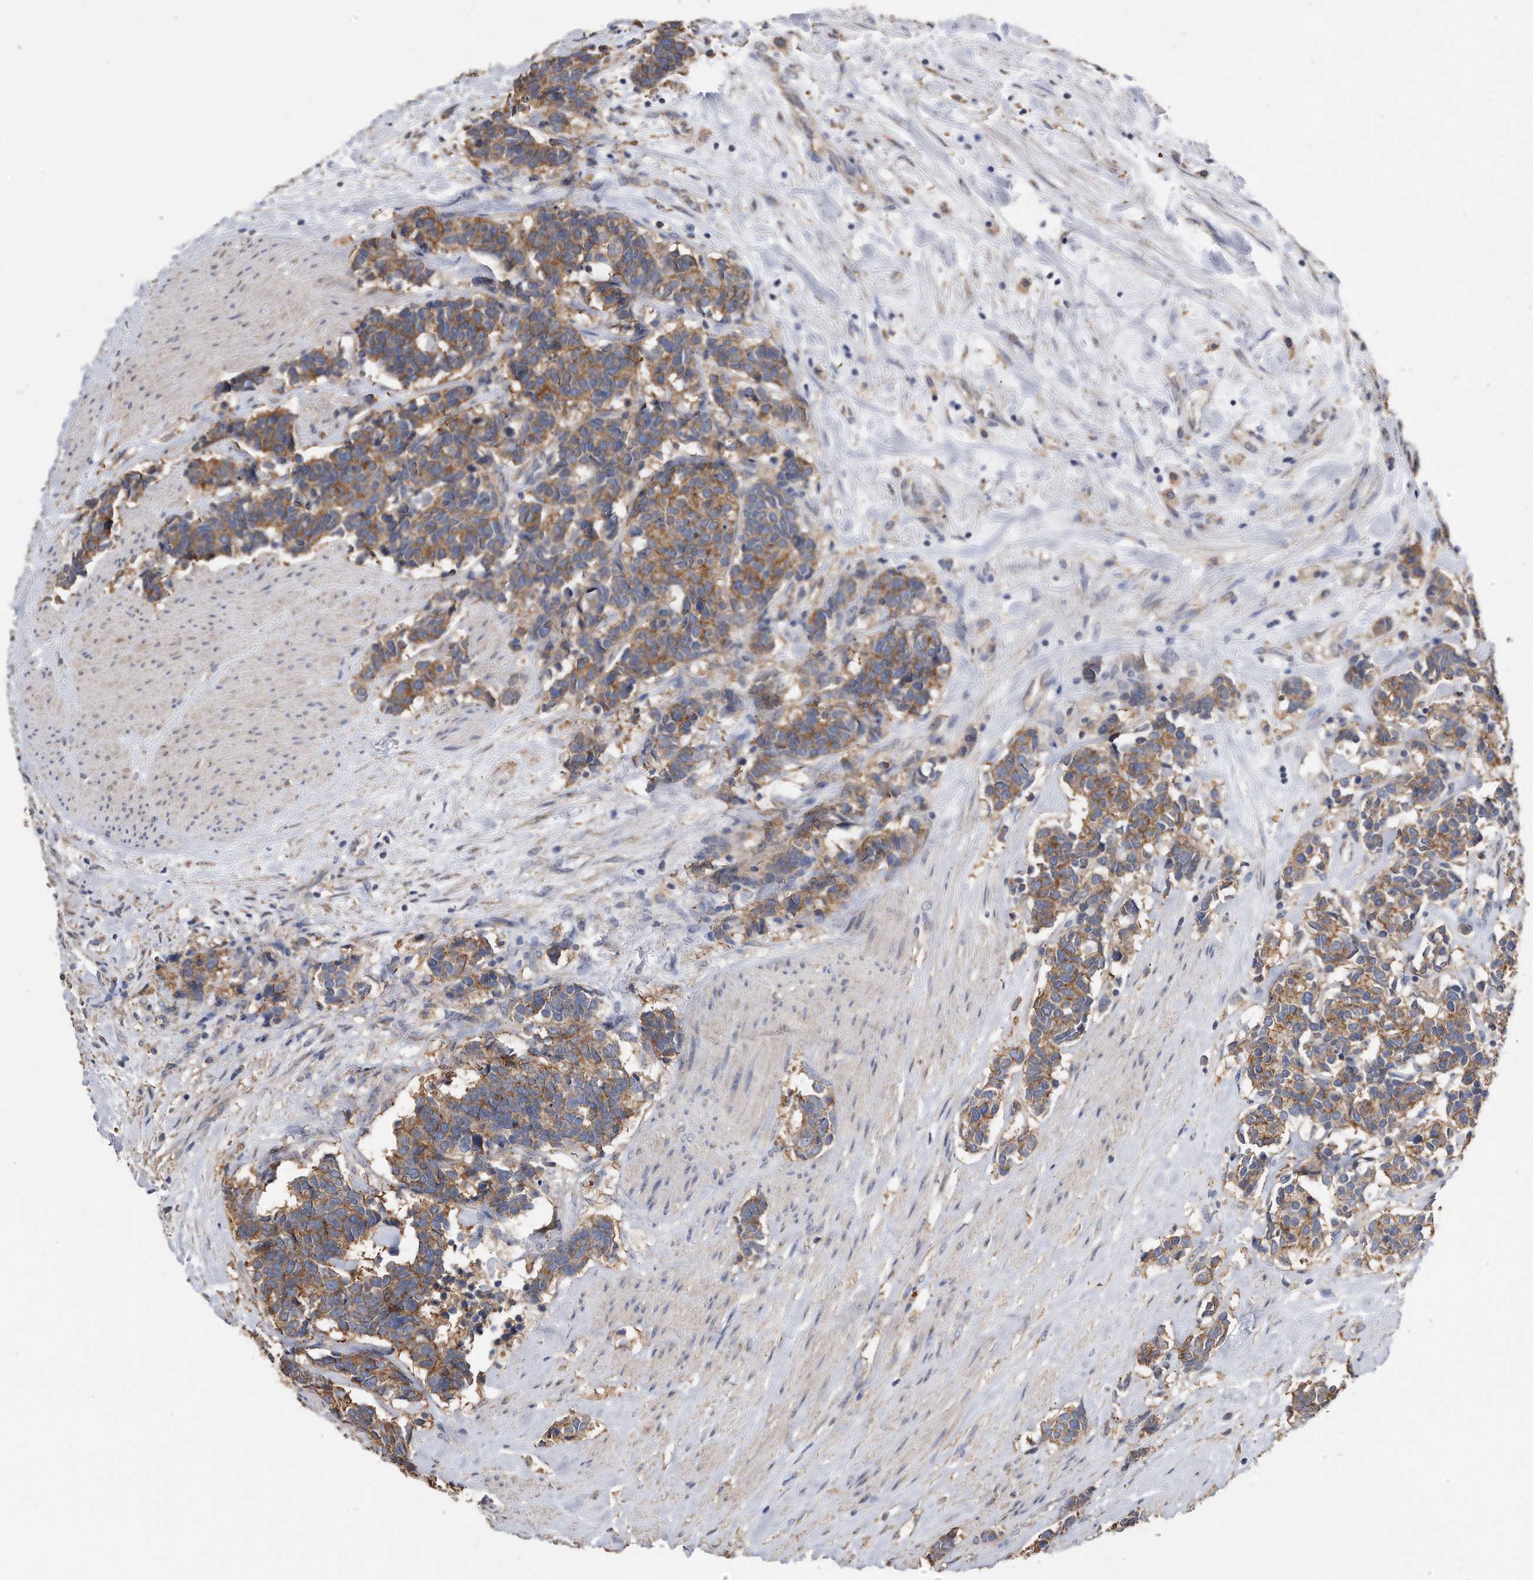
{"staining": {"intensity": "moderate", "quantity": ">75%", "location": "cytoplasmic/membranous"}, "tissue": "carcinoid", "cell_type": "Tumor cells", "image_type": "cancer", "snomed": [{"axis": "morphology", "description": "Carcinoma, NOS"}, {"axis": "morphology", "description": "Carcinoid, malignant, NOS"}, {"axis": "topography", "description": "Urinary bladder"}], "caption": "A high-resolution micrograph shows IHC staining of carcinoid, which reveals moderate cytoplasmic/membranous staining in approximately >75% of tumor cells. (DAB IHC with brightfield microscopy, high magnification).", "gene": "CDCP1", "patient": {"sex": "male", "age": 57}}